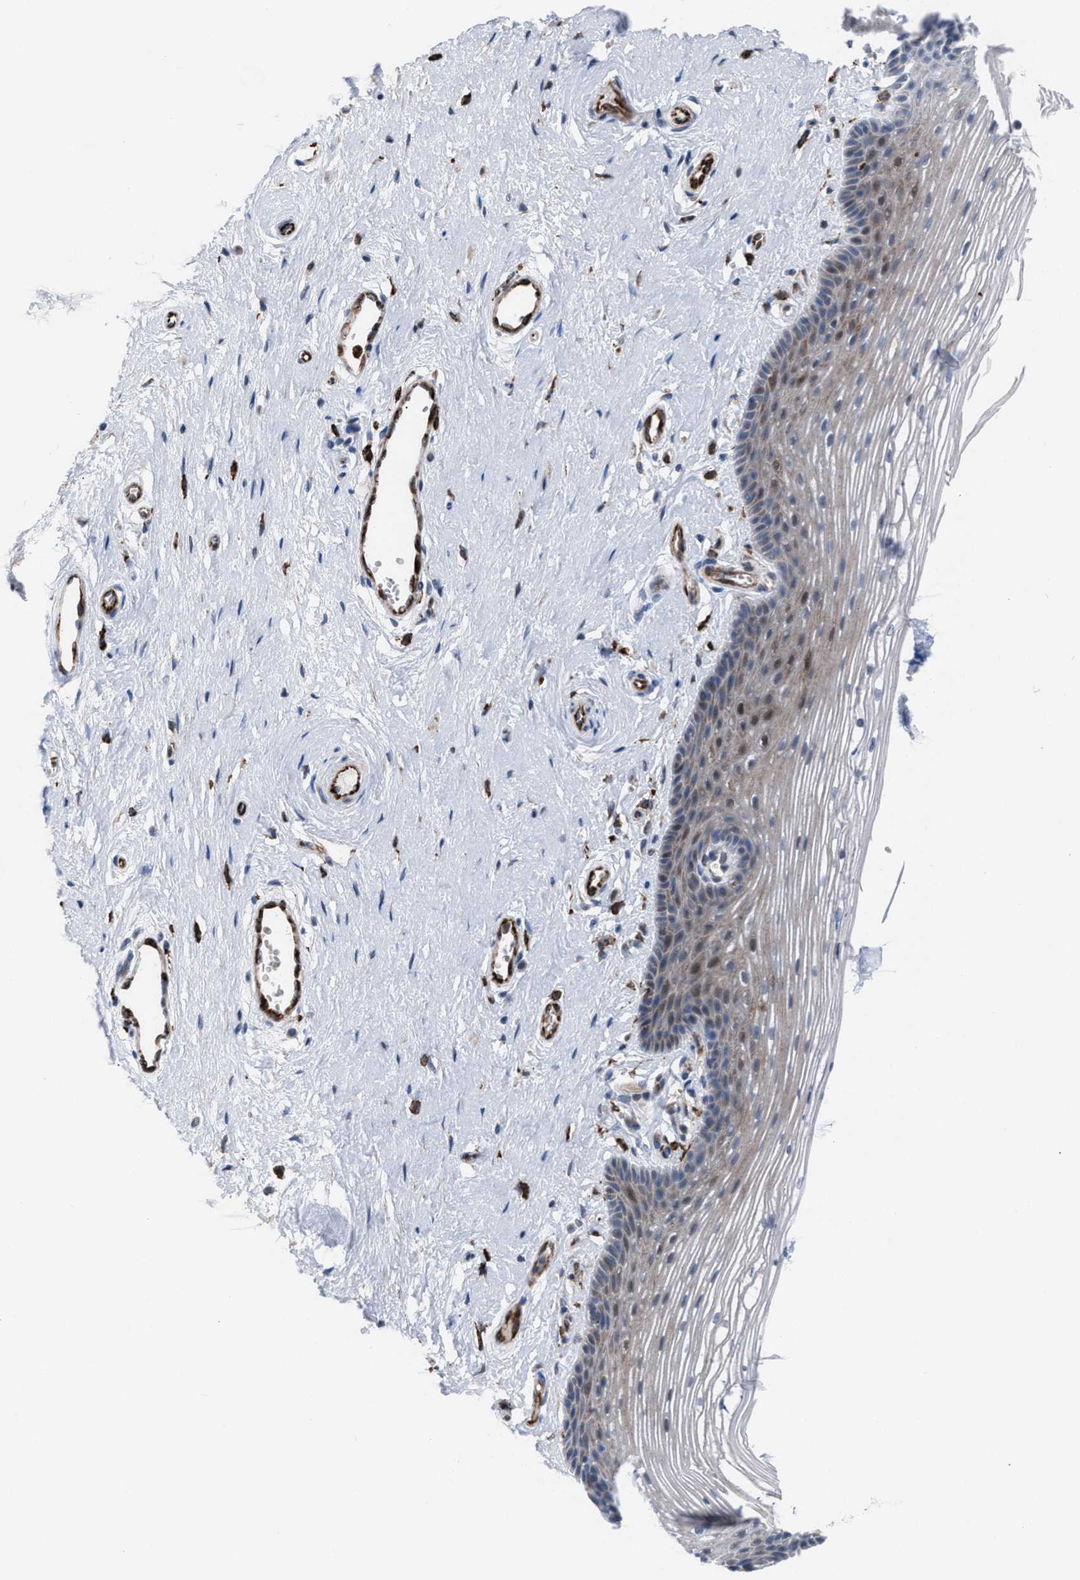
{"staining": {"intensity": "weak", "quantity": "<25%", "location": "cytoplasmic/membranous"}, "tissue": "vagina", "cell_type": "Squamous epithelial cells", "image_type": "normal", "snomed": [{"axis": "morphology", "description": "Normal tissue, NOS"}, {"axis": "topography", "description": "Vagina"}], "caption": "This is a image of IHC staining of benign vagina, which shows no expression in squamous epithelial cells.", "gene": "SLC47A1", "patient": {"sex": "female", "age": 46}}